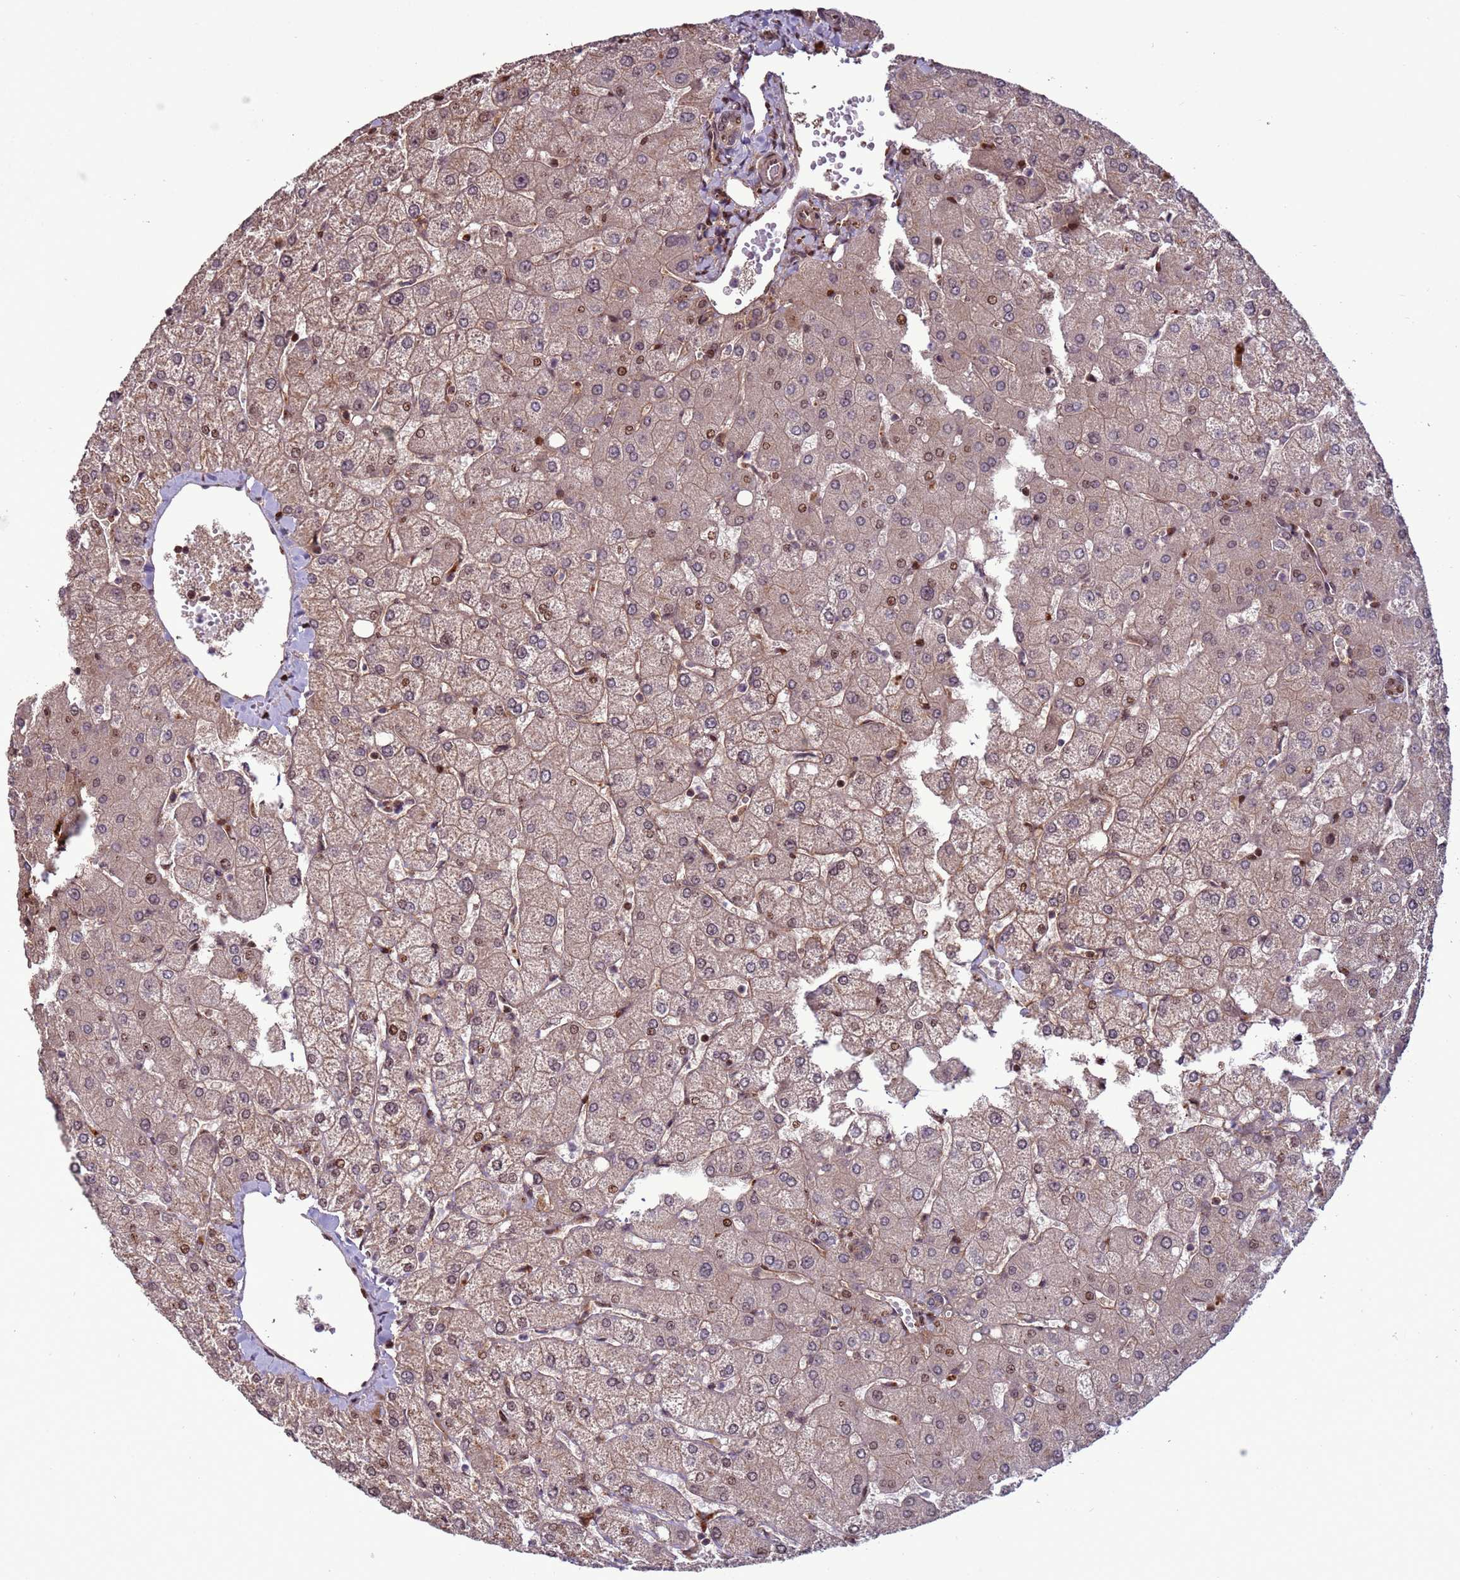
{"staining": {"intensity": "weak", "quantity": ">75%", "location": "cytoplasmic/membranous"}, "tissue": "liver", "cell_type": "Cholangiocytes", "image_type": "normal", "snomed": [{"axis": "morphology", "description": "Normal tissue, NOS"}, {"axis": "topography", "description": "Liver"}], "caption": "Protein staining reveals weak cytoplasmic/membranous staining in approximately >75% of cholangiocytes in benign liver.", "gene": "HGH1", "patient": {"sex": "female", "age": 54}}